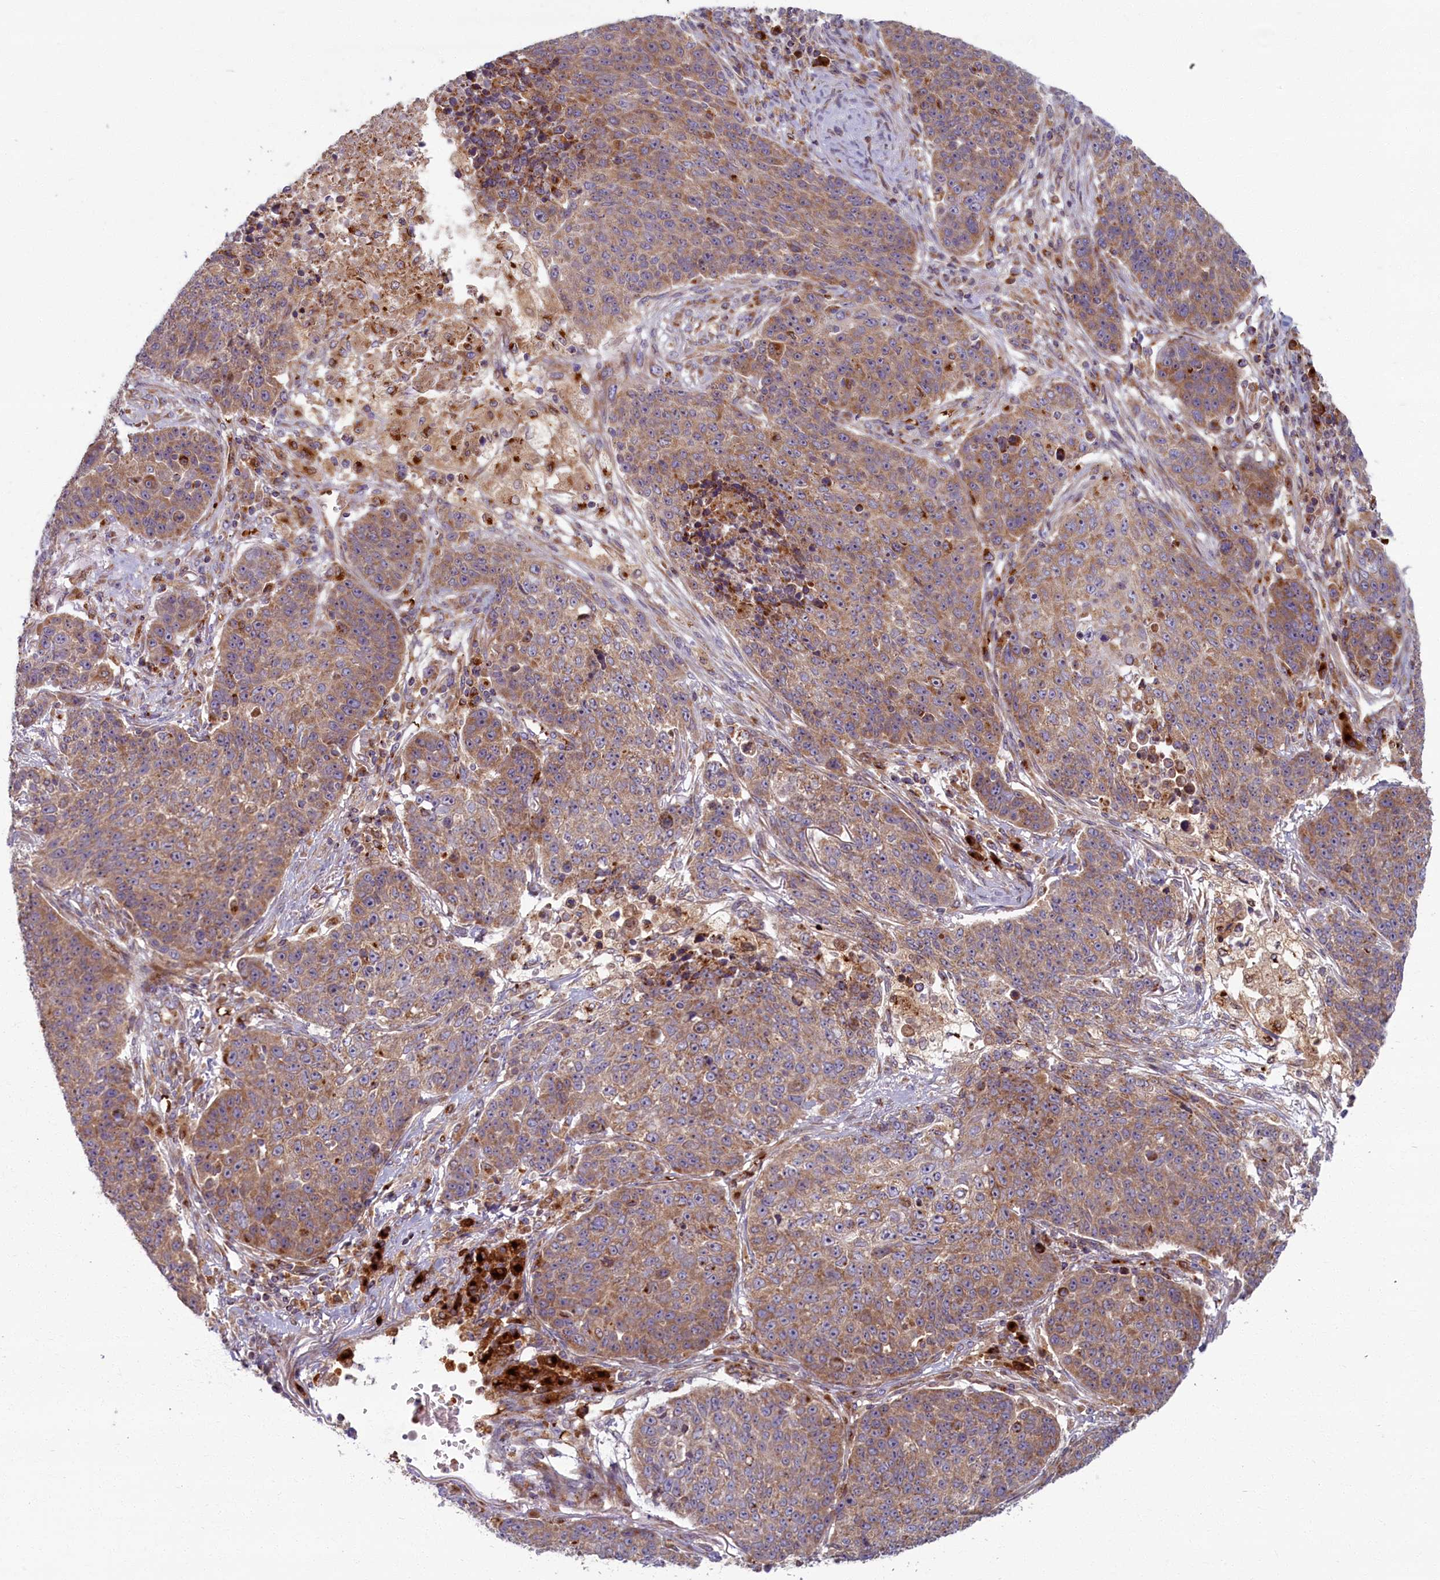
{"staining": {"intensity": "moderate", "quantity": ">75%", "location": "cytoplasmic/membranous"}, "tissue": "lung cancer", "cell_type": "Tumor cells", "image_type": "cancer", "snomed": [{"axis": "morphology", "description": "Normal tissue, NOS"}, {"axis": "morphology", "description": "Squamous cell carcinoma, NOS"}, {"axis": "topography", "description": "Lymph node"}, {"axis": "topography", "description": "Lung"}], "caption": "Protein expression analysis of squamous cell carcinoma (lung) shows moderate cytoplasmic/membranous expression in about >75% of tumor cells. The protein of interest is shown in brown color, while the nuclei are stained blue.", "gene": "BLVRB", "patient": {"sex": "male", "age": 66}}